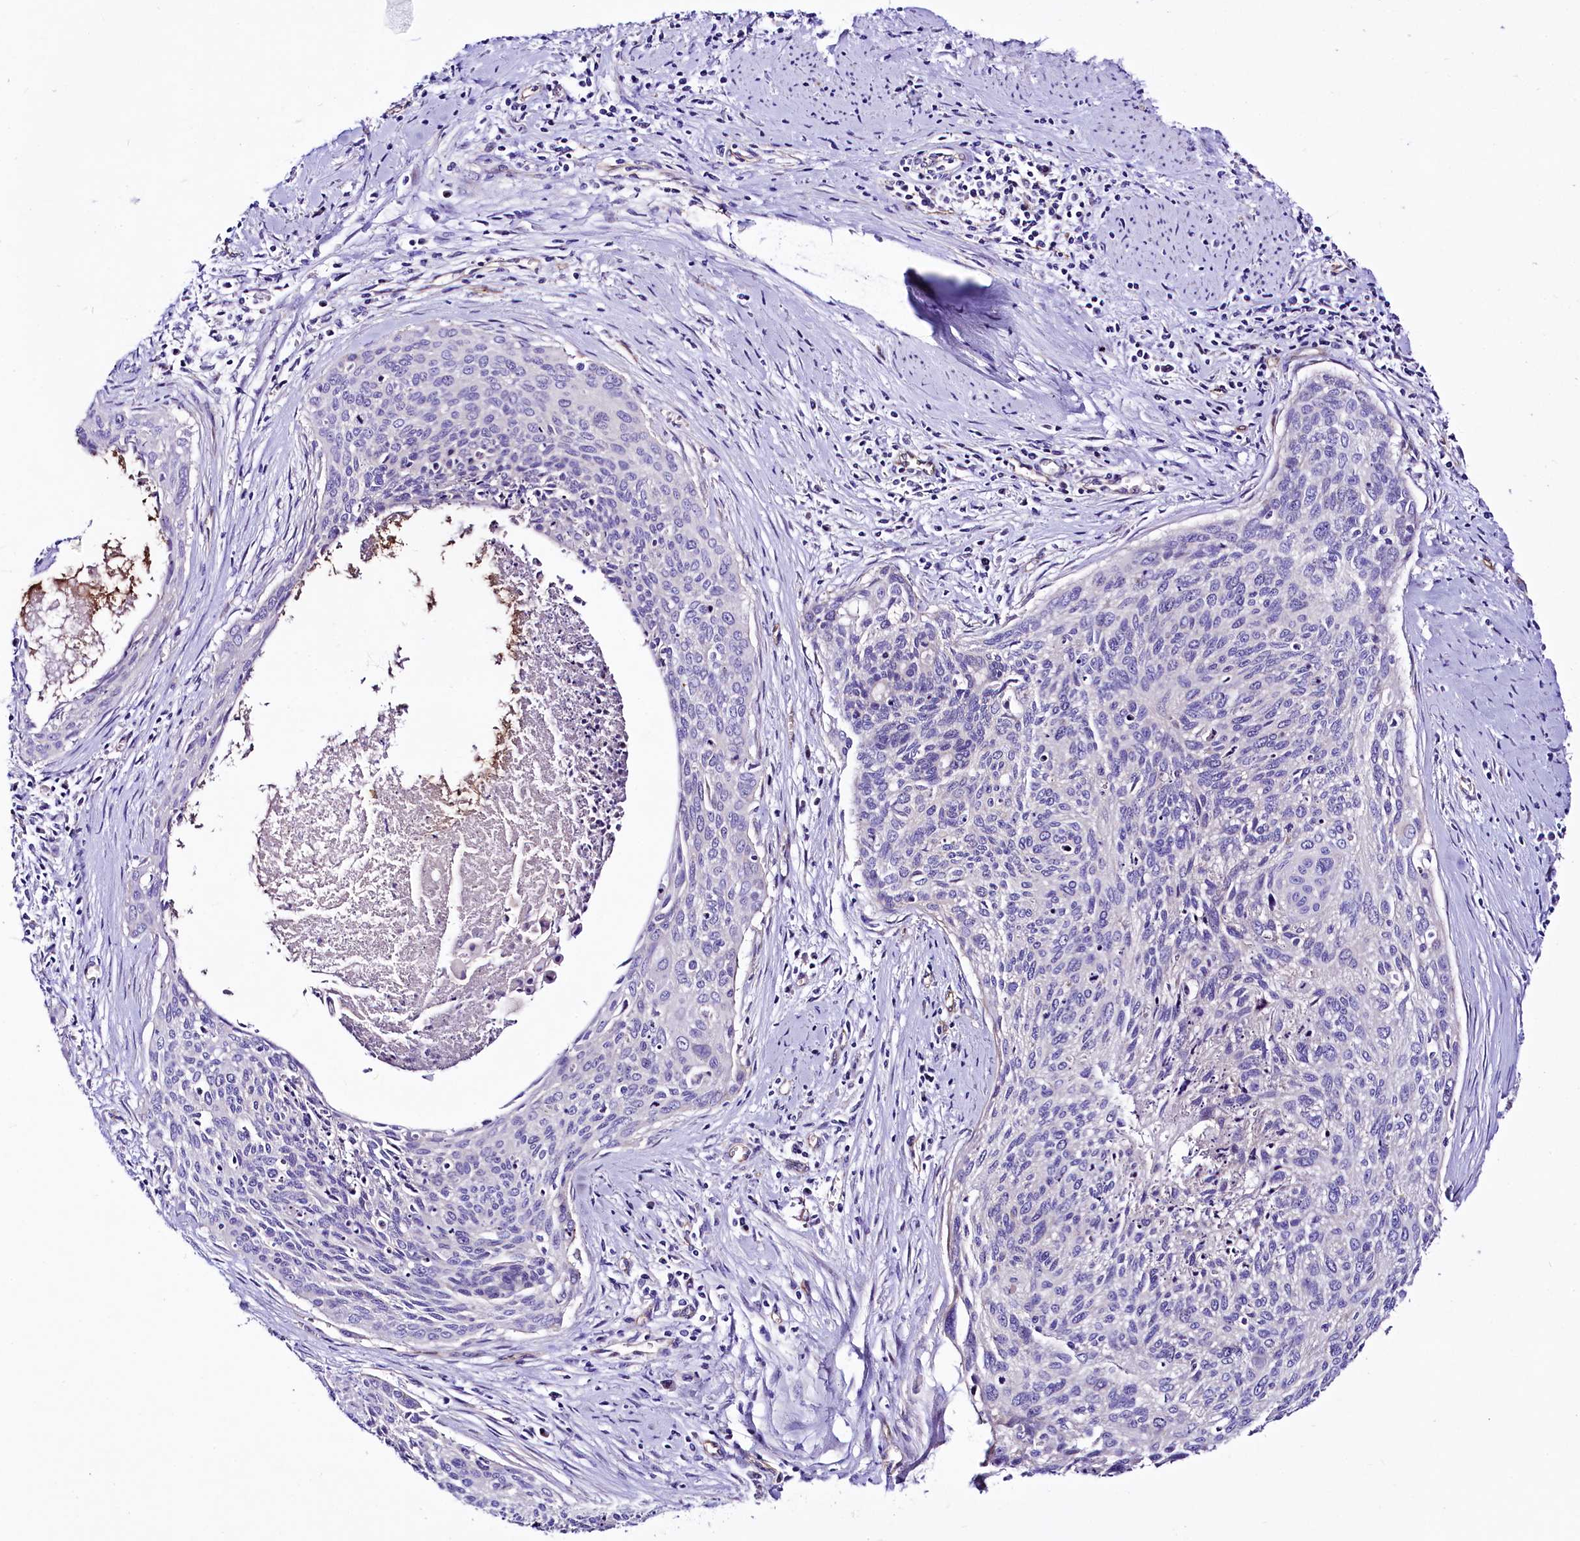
{"staining": {"intensity": "negative", "quantity": "none", "location": "none"}, "tissue": "cervical cancer", "cell_type": "Tumor cells", "image_type": "cancer", "snomed": [{"axis": "morphology", "description": "Squamous cell carcinoma, NOS"}, {"axis": "topography", "description": "Cervix"}], "caption": "An immunohistochemistry photomicrograph of cervical cancer is shown. There is no staining in tumor cells of cervical cancer.", "gene": "SLF1", "patient": {"sex": "female", "age": 55}}